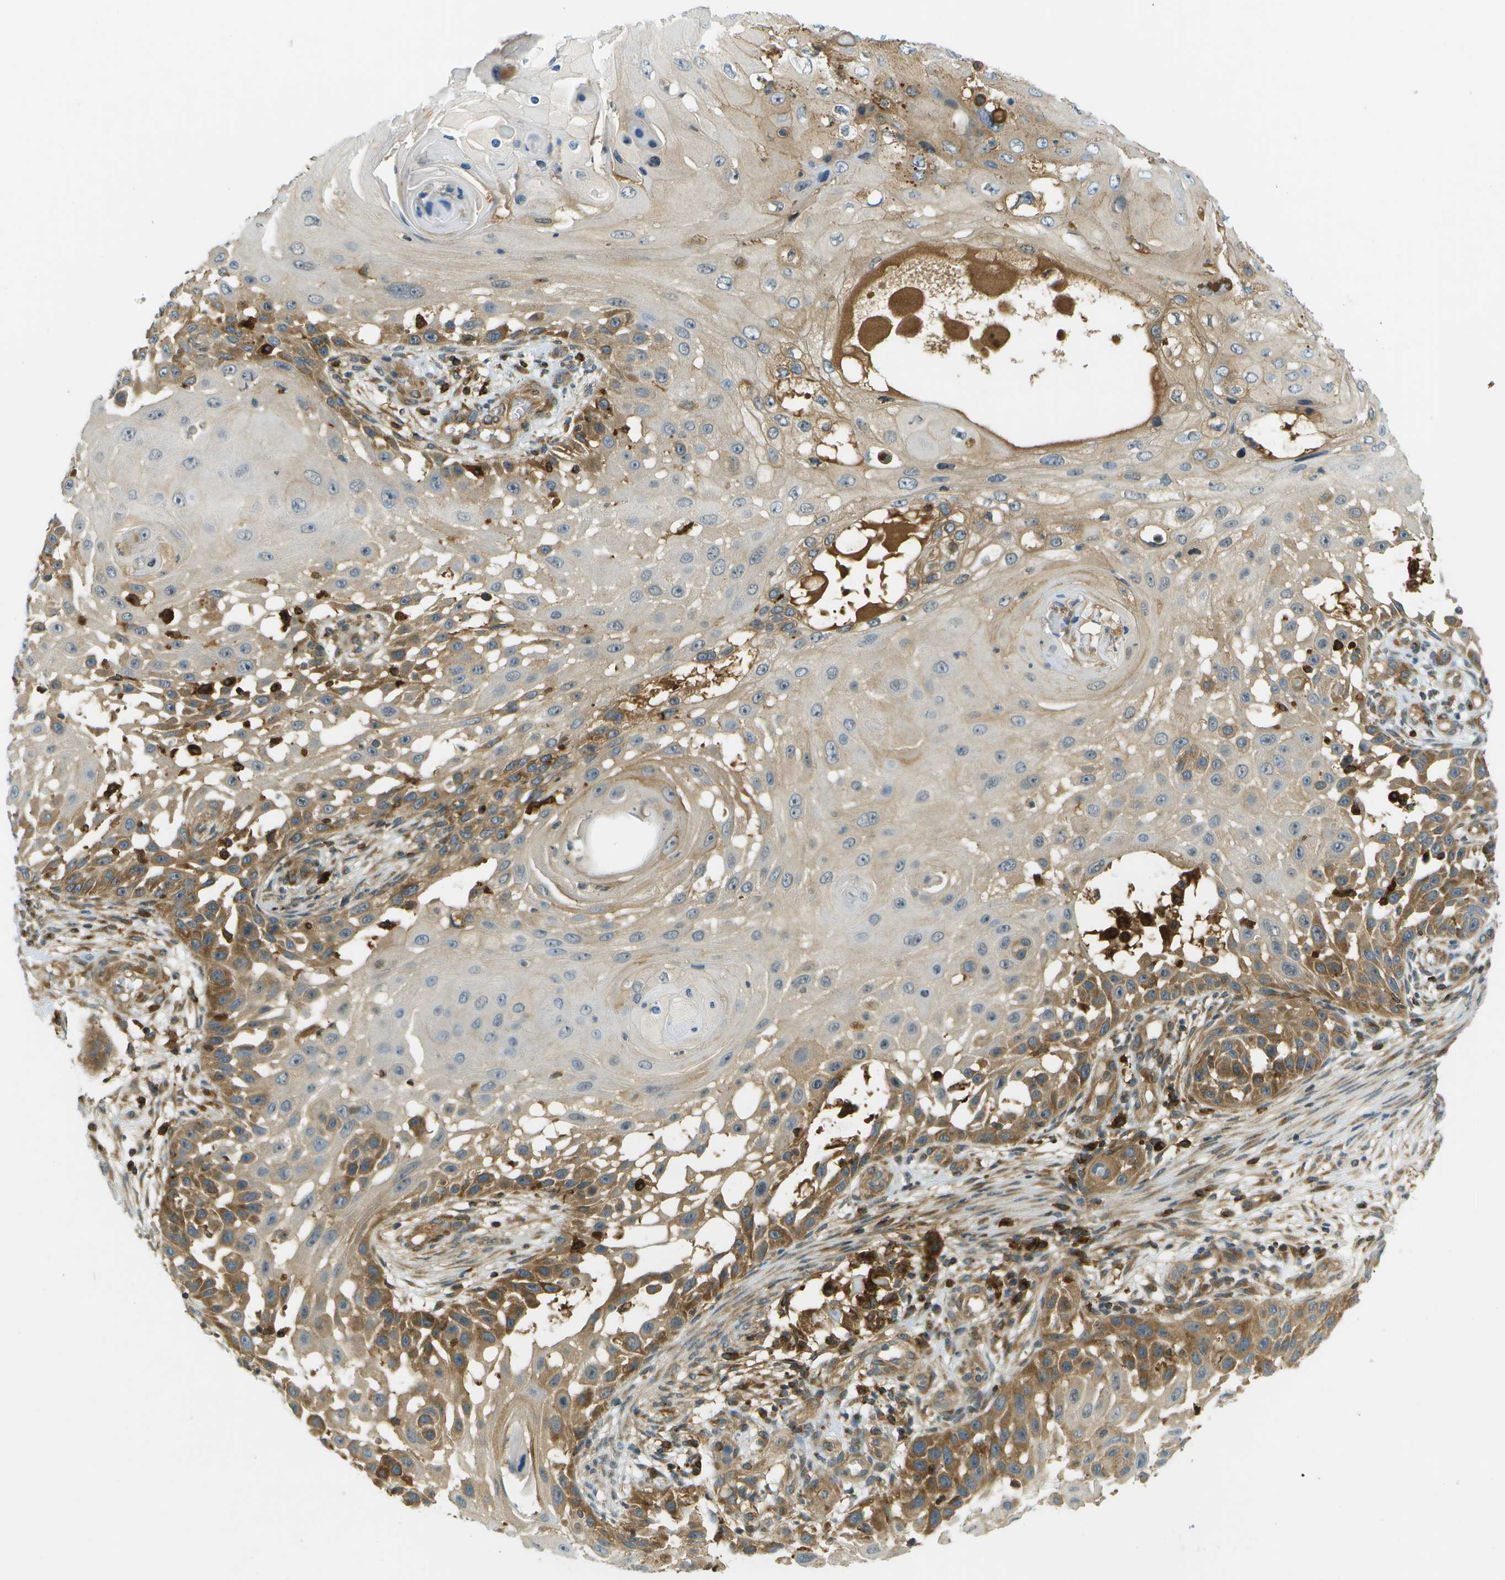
{"staining": {"intensity": "moderate", "quantity": "25%-75%", "location": "cytoplasmic/membranous"}, "tissue": "skin cancer", "cell_type": "Tumor cells", "image_type": "cancer", "snomed": [{"axis": "morphology", "description": "Squamous cell carcinoma, NOS"}, {"axis": "topography", "description": "Skin"}], "caption": "Immunohistochemistry (IHC) image of skin cancer (squamous cell carcinoma) stained for a protein (brown), which reveals medium levels of moderate cytoplasmic/membranous positivity in approximately 25%-75% of tumor cells.", "gene": "TMTC1", "patient": {"sex": "female", "age": 44}}